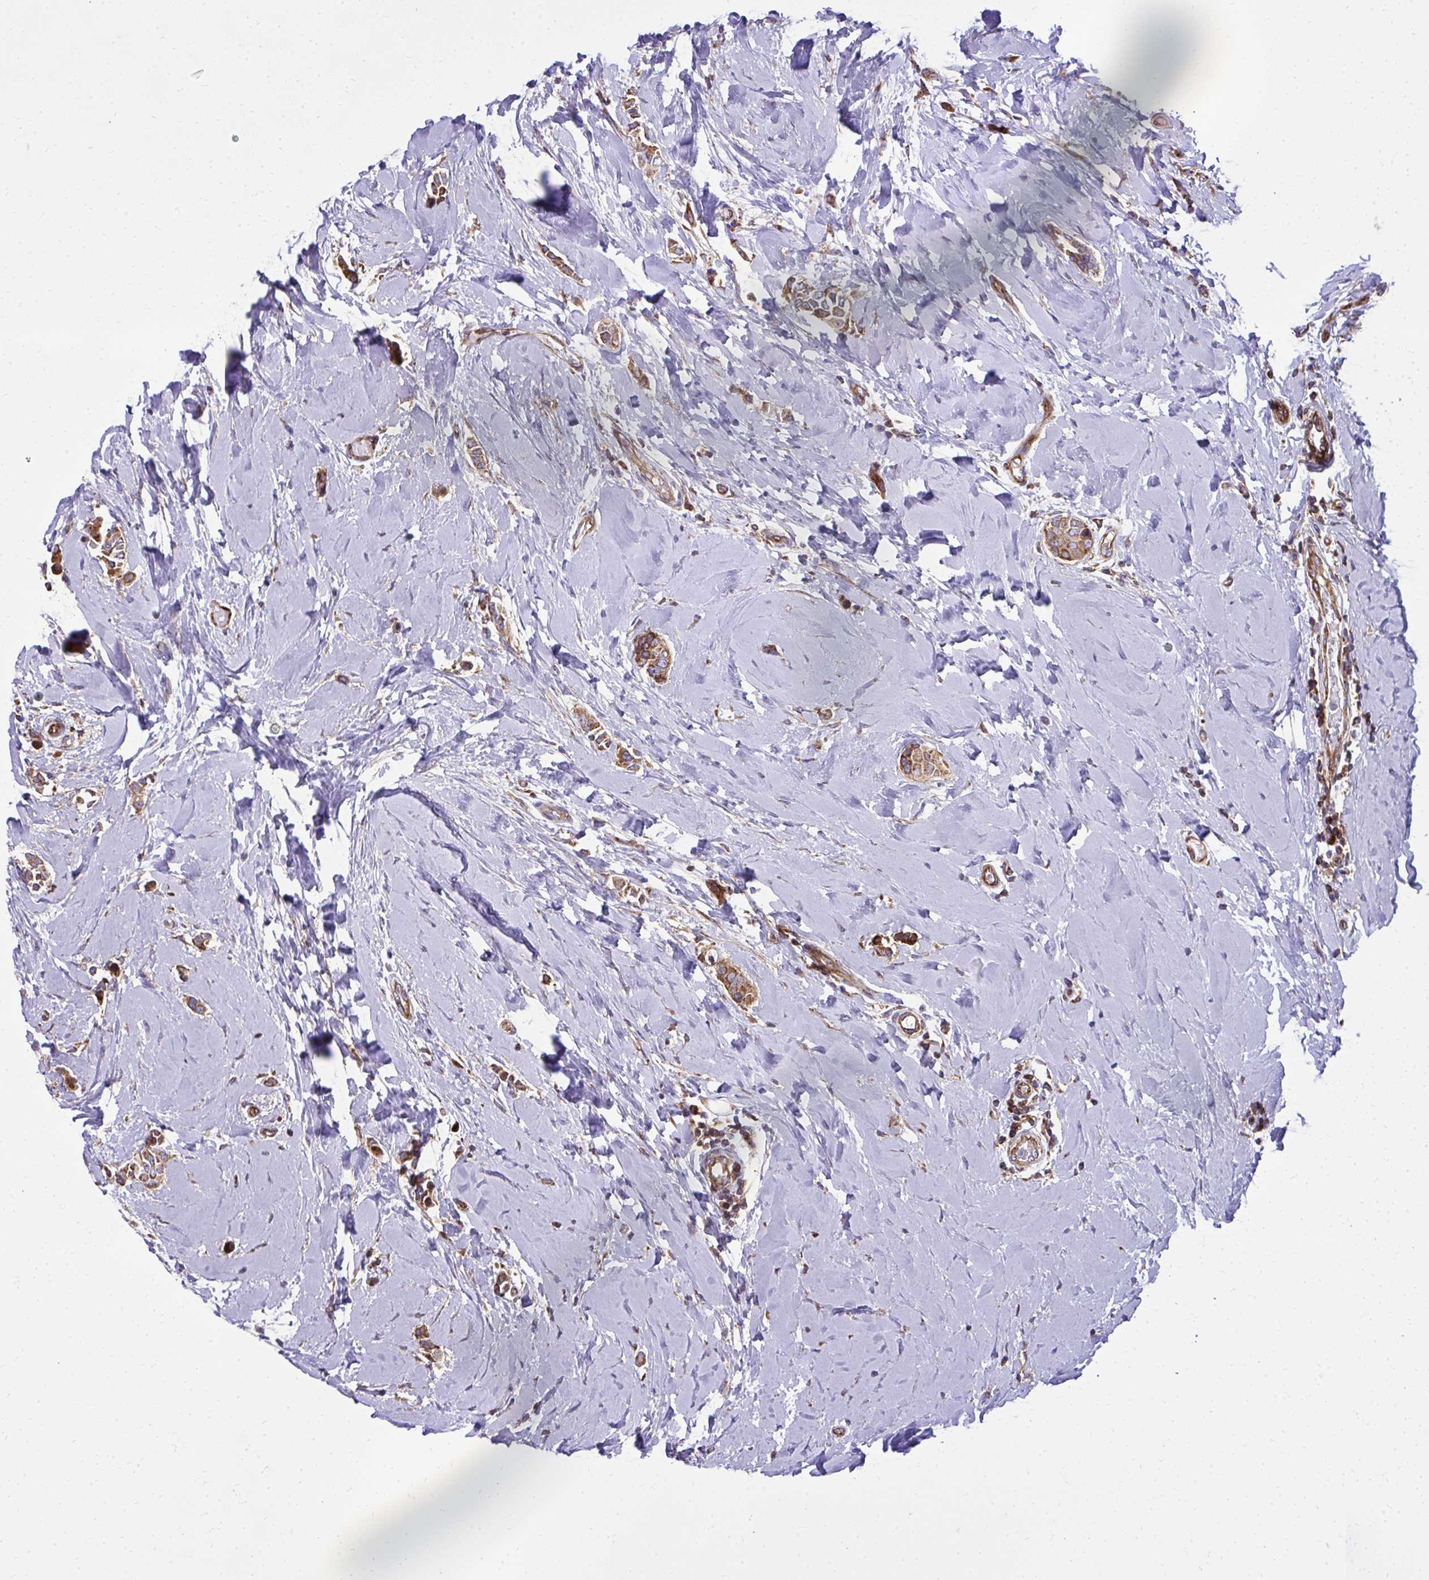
{"staining": {"intensity": "moderate", "quantity": ">75%", "location": "cytoplasmic/membranous"}, "tissue": "breast cancer", "cell_type": "Tumor cells", "image_type": "cancer", "snomed": [{"axis": "morphology", "description": "Duct carcinoma"}, {"axis": "topography", "description": "Breast"}], "caption": "This is an image of IHC staining of intraductal carcinoma (breast), which shows moderate staining in the cytoplasmic/membranous of tumor cells.", "gene": "NMNAT3", "patient": {"sex": "female", "age": 64}}